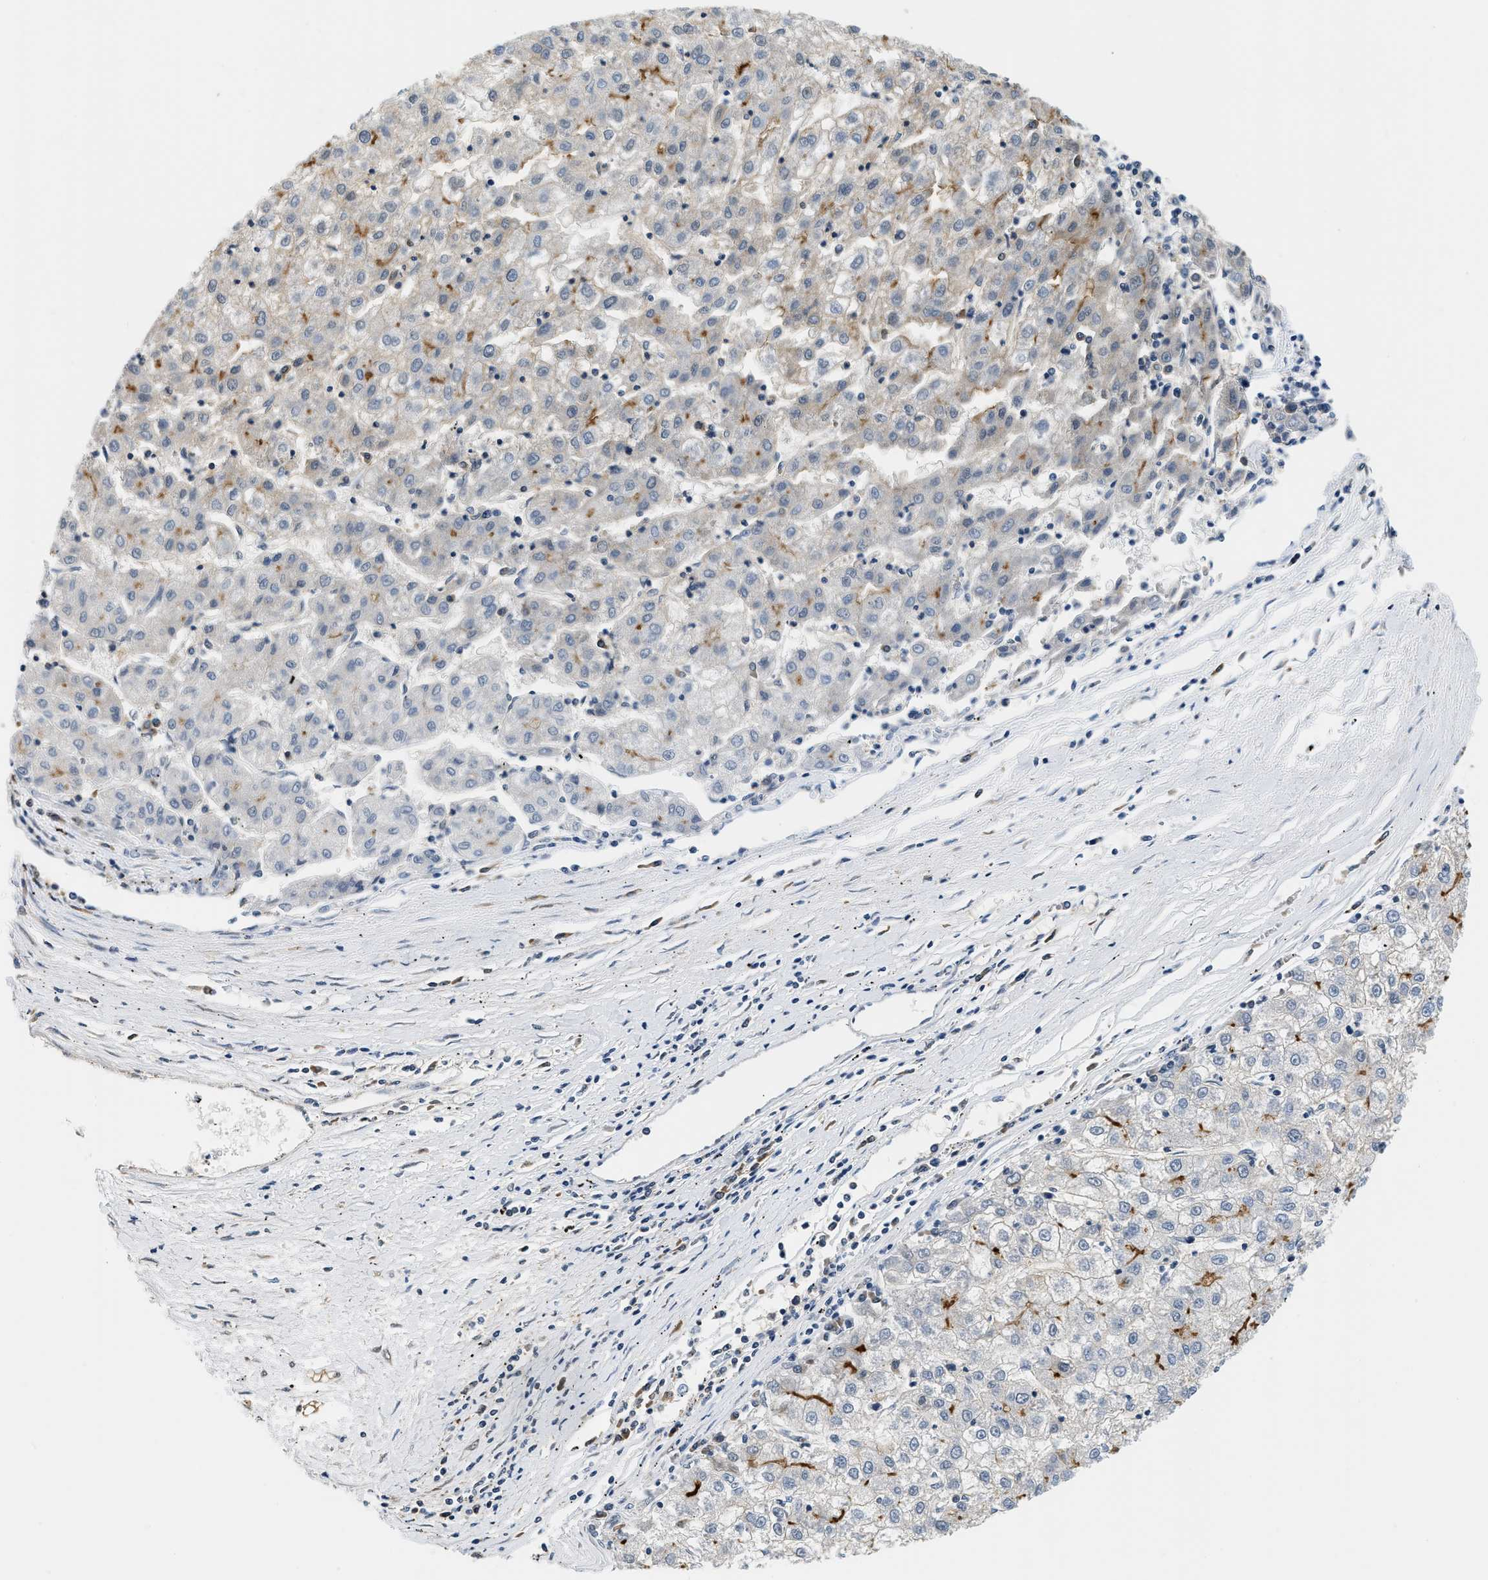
{"staining": {"intensity": "negative", "quantity": "none", "location": "none"}, "tissue": "liver cancer", "cell_type": "Tumor cells", "image_type": "cancer", "snomed": [{"axis": "morphology", "description": "Carcinoma, Hepatocellular, NOS"}, {"axis": "topography", "description": "Liver"}], "caption": "Immunohistochemistry (IHC) of human liver hepatocellular carcinoma shows no expression in tumor cells. (Brightfield microscopy of DAB immunohistochemistry at high magnification).", "gene": "BCL7C", "patient": {"sex": "male", "age": 72}}